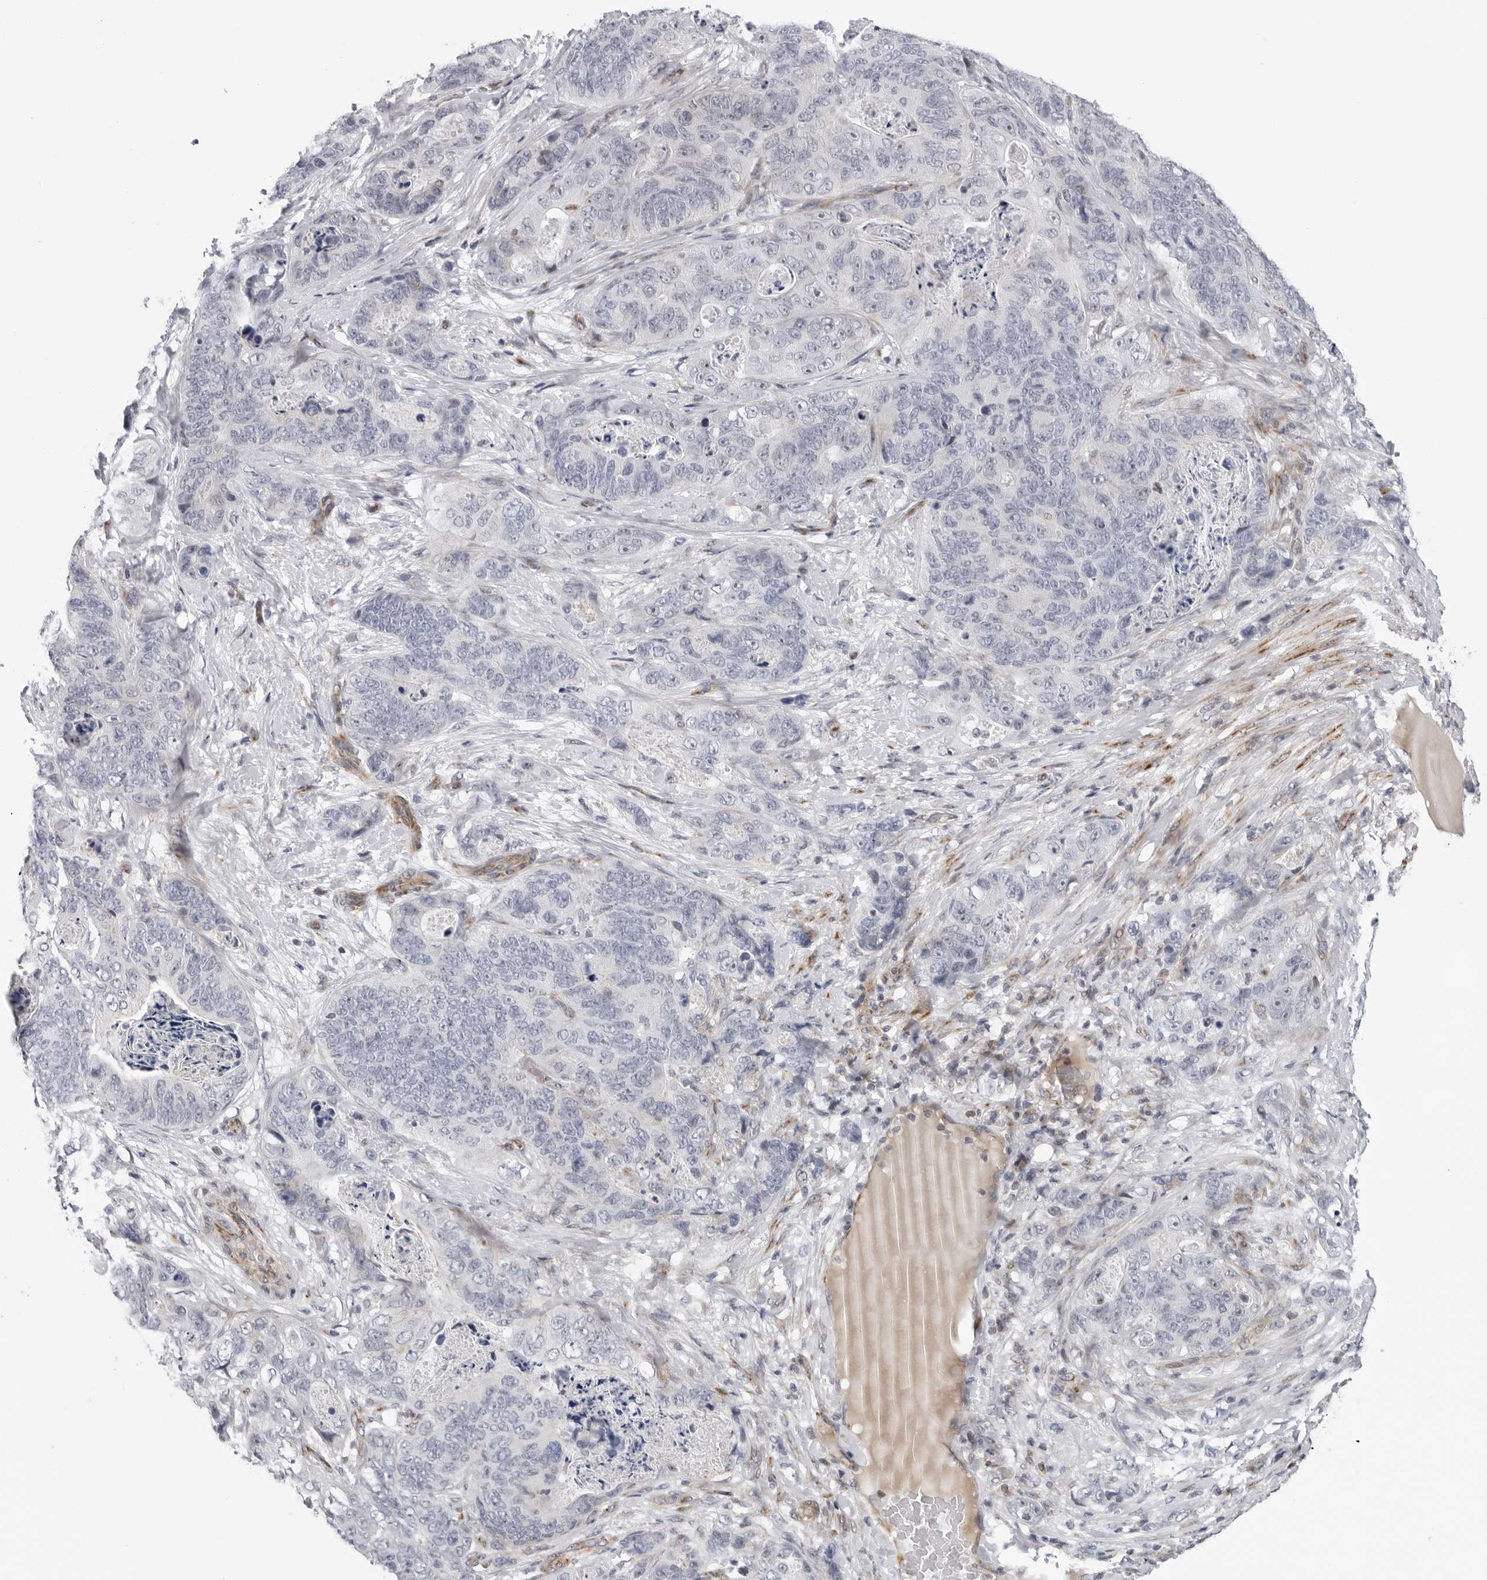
{"staining": {"intensity": "negative", "quantity": "none", "location": "none"}, "tissue": "stomach cancer", "cell_type": "Tumor cells", "image_type": "cancer", "snomed": [{"axis": "morphology", "description": "Normal tissue, NOS"}, {"axis": "morphology", "description": "Adenocarcinoma, NOS"}, {"axis": "topography", "description": "Stomach"}], "caption": "An immunohistochemistry (IHC) micrograph of stomach adenocarcinoma is shown. There is no staining in tumor cells of stomach adenocarcinoma.", "gene": "CDK20", "patient": {"sex": "female", "age": 89}}